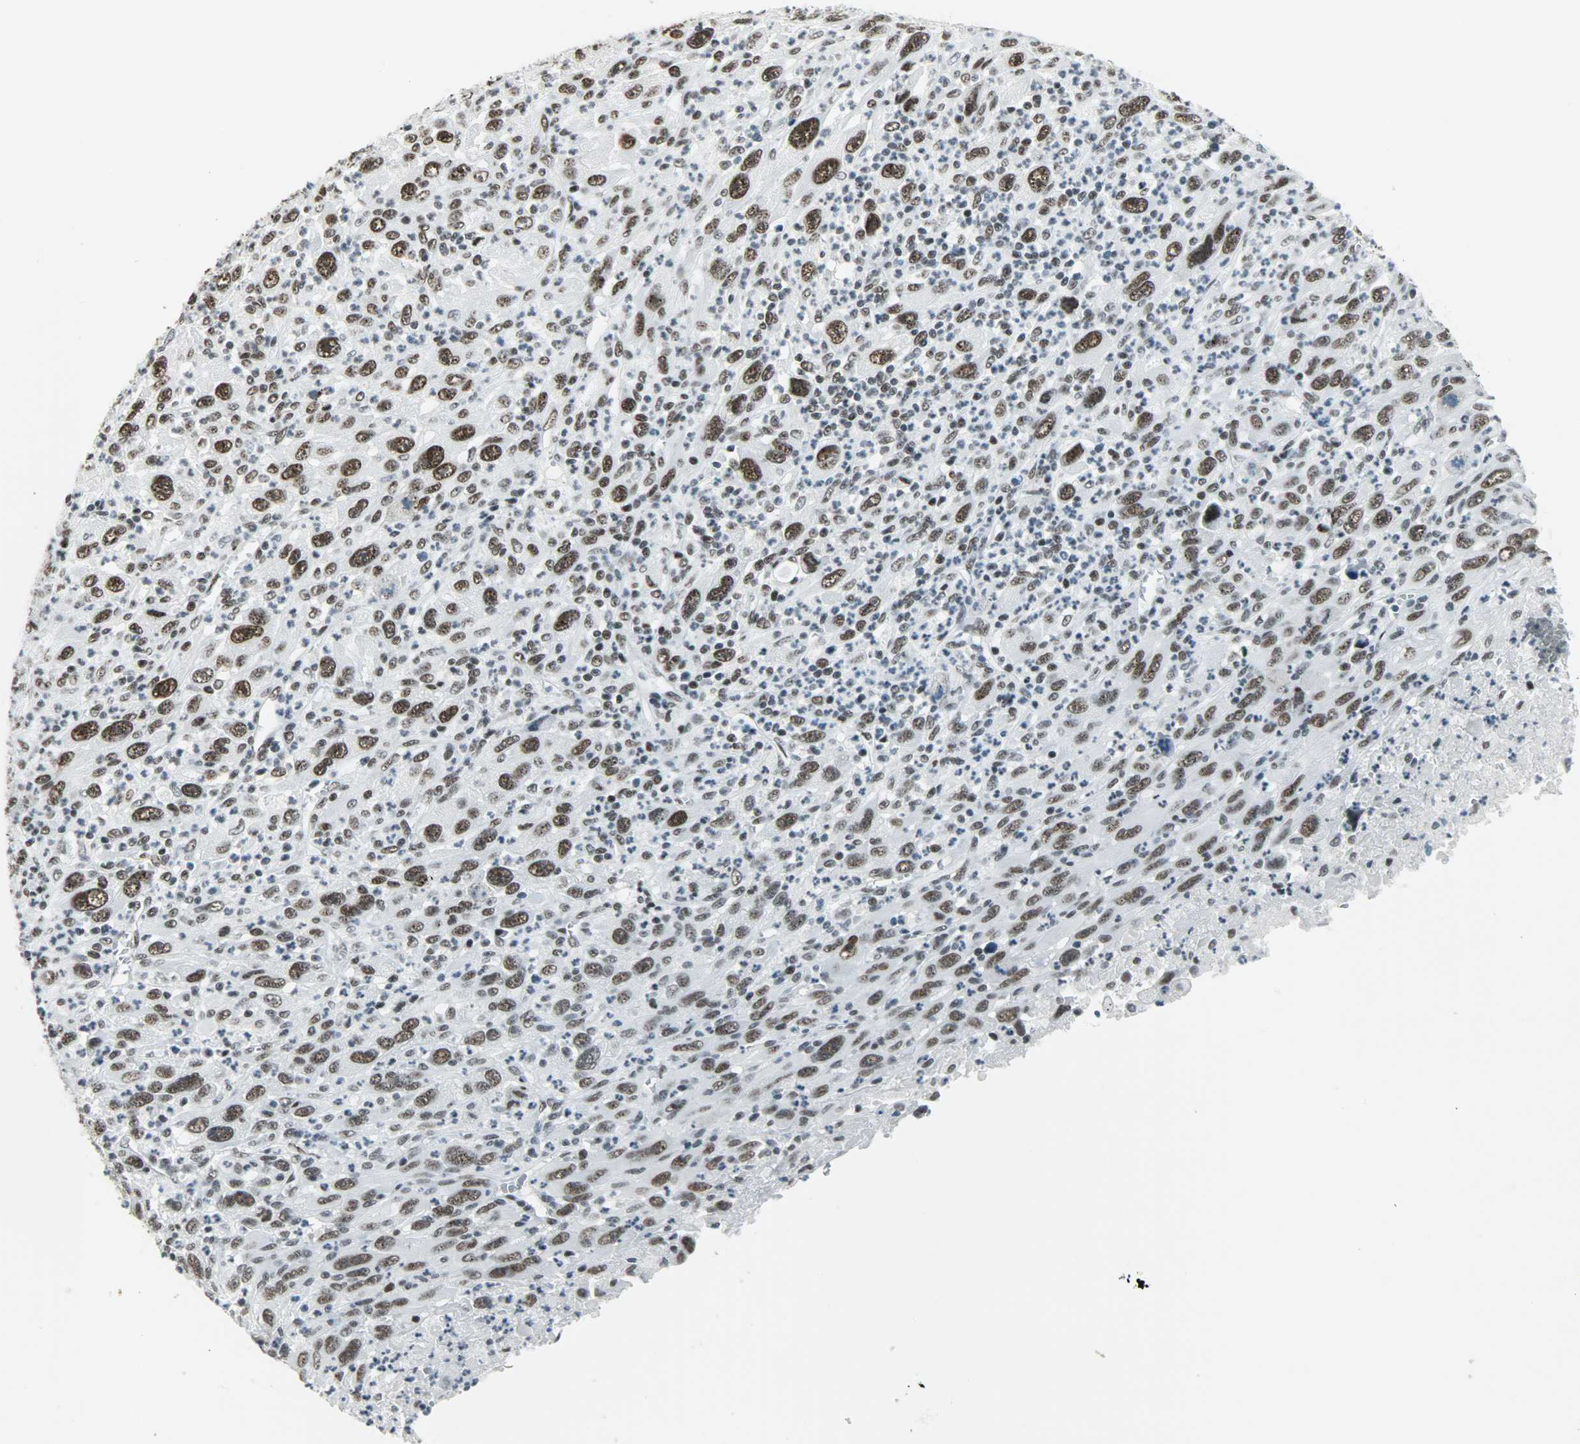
{"staining": {"intensity": "strong", "quantity": ">75%", "location": "nuclear"}, "tissue": "melanoma", "cell_type": "Tumor cells", "image_type": "cancer", "snomed": [{"axis": "morphology", "description": "Malignant melanoma, Metastatic site"}, {"axis": "topography", "description": "Skin"}], "caption": "Immunohistochemistry of human melanoma exhibits high levels of strong nuclear expression in about >75% of tumor cells.", "gene": "SNRPA", "patient": {"sex": "female", "age": 56}}